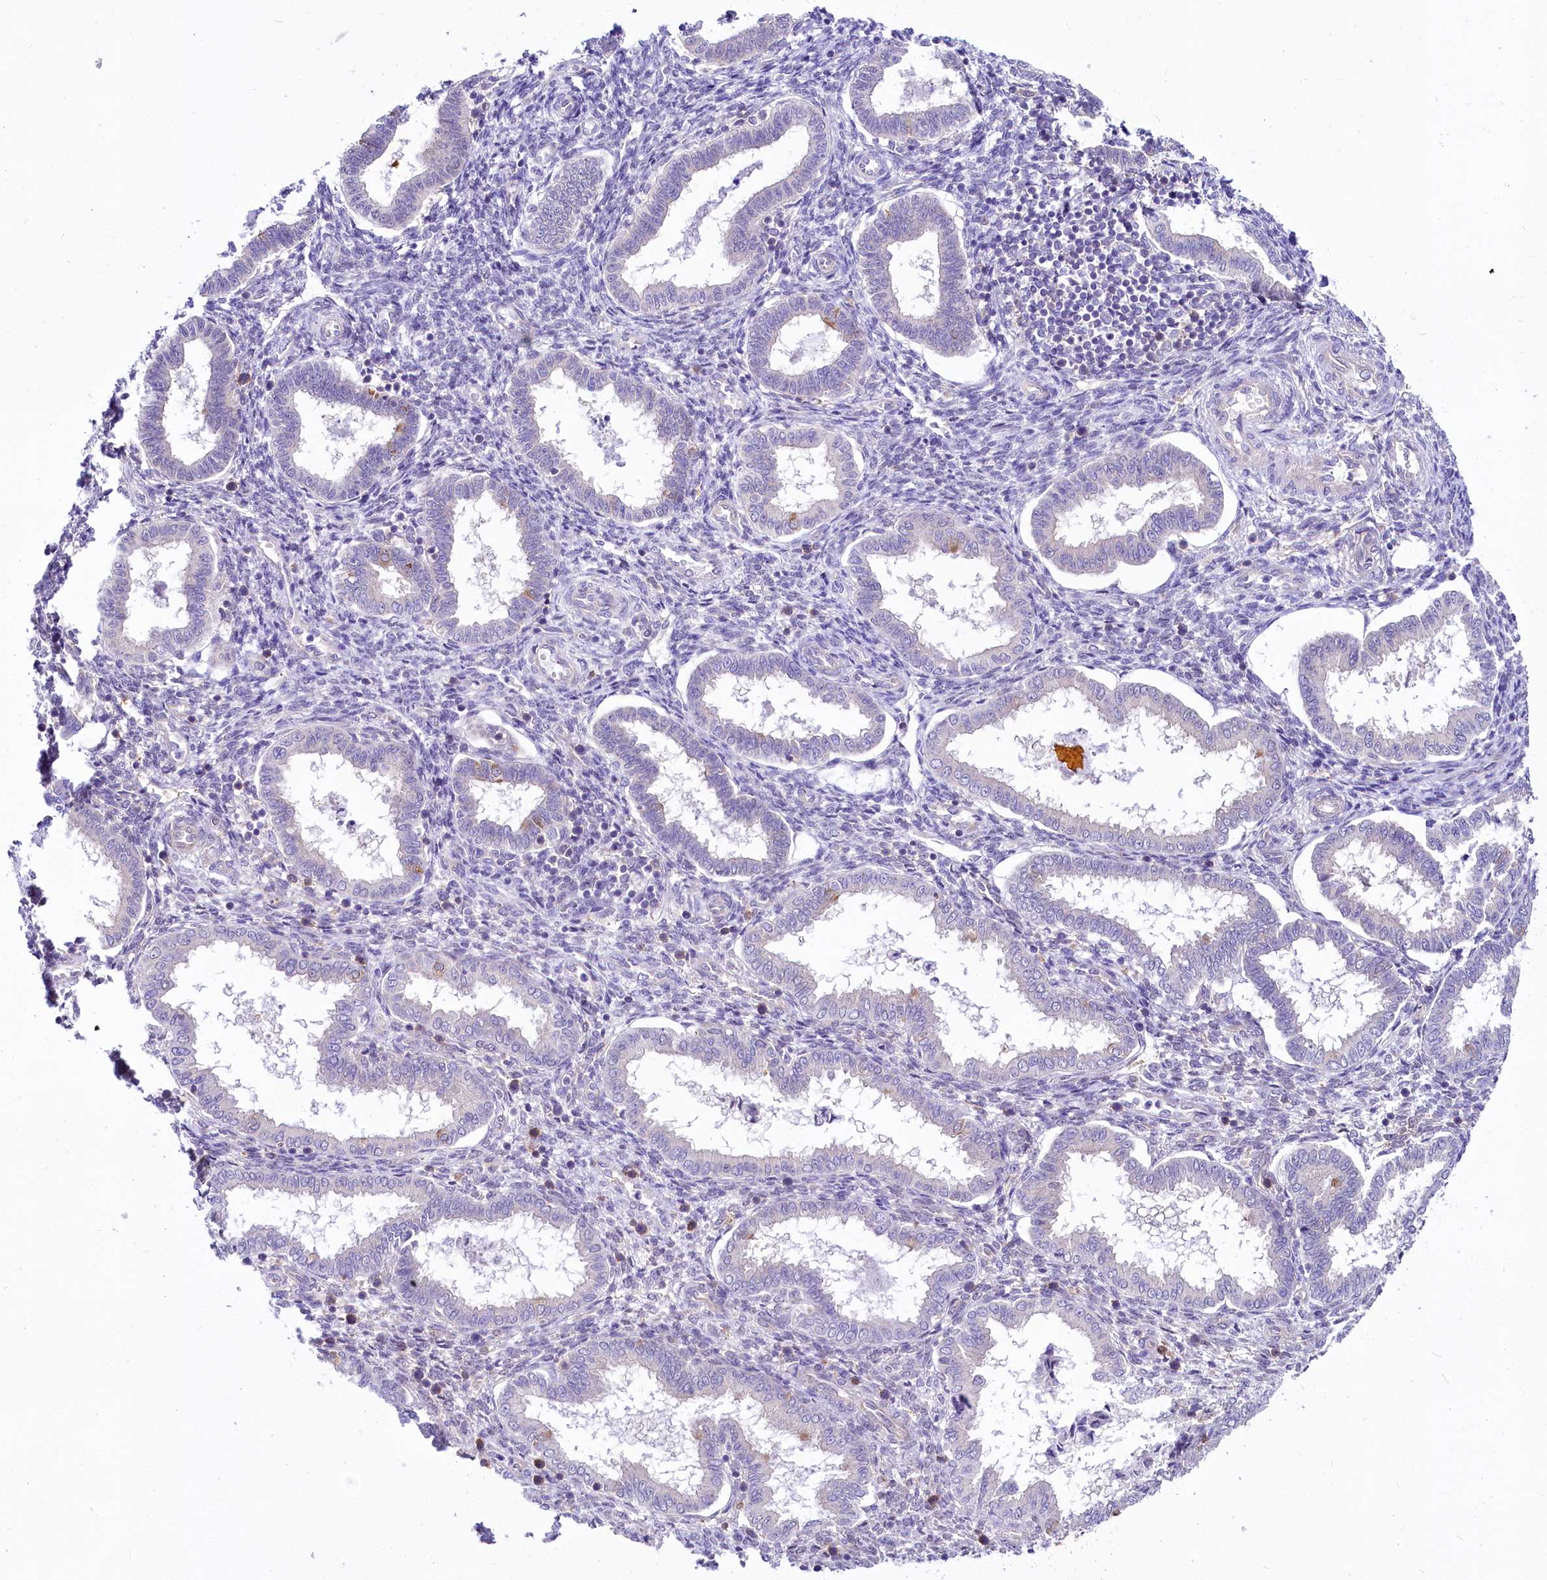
{"staining": {"intensity": "negative", "quantity": "none", "location": "none"}, "tissue": "endometrium", "cell_type": "Cells in endometrial stroma", "image_type": "normal", "snomed": [{"axis": "morphology", "description": "Normal tissue, NOS"}, {"axis": "topography", "description": "Endometrium"}], "caption": "Immunohistochemistry (IHC) micrograph of benign human endometrium stained for a protein (brown), which shows no expression in cells in endometrial stroma. (DAB (3,3'-diaminobenzidine) immunohistochemistry, high magnification).", "gene": "ABHD5", "patient": {"sex": "female", "age": 24}}